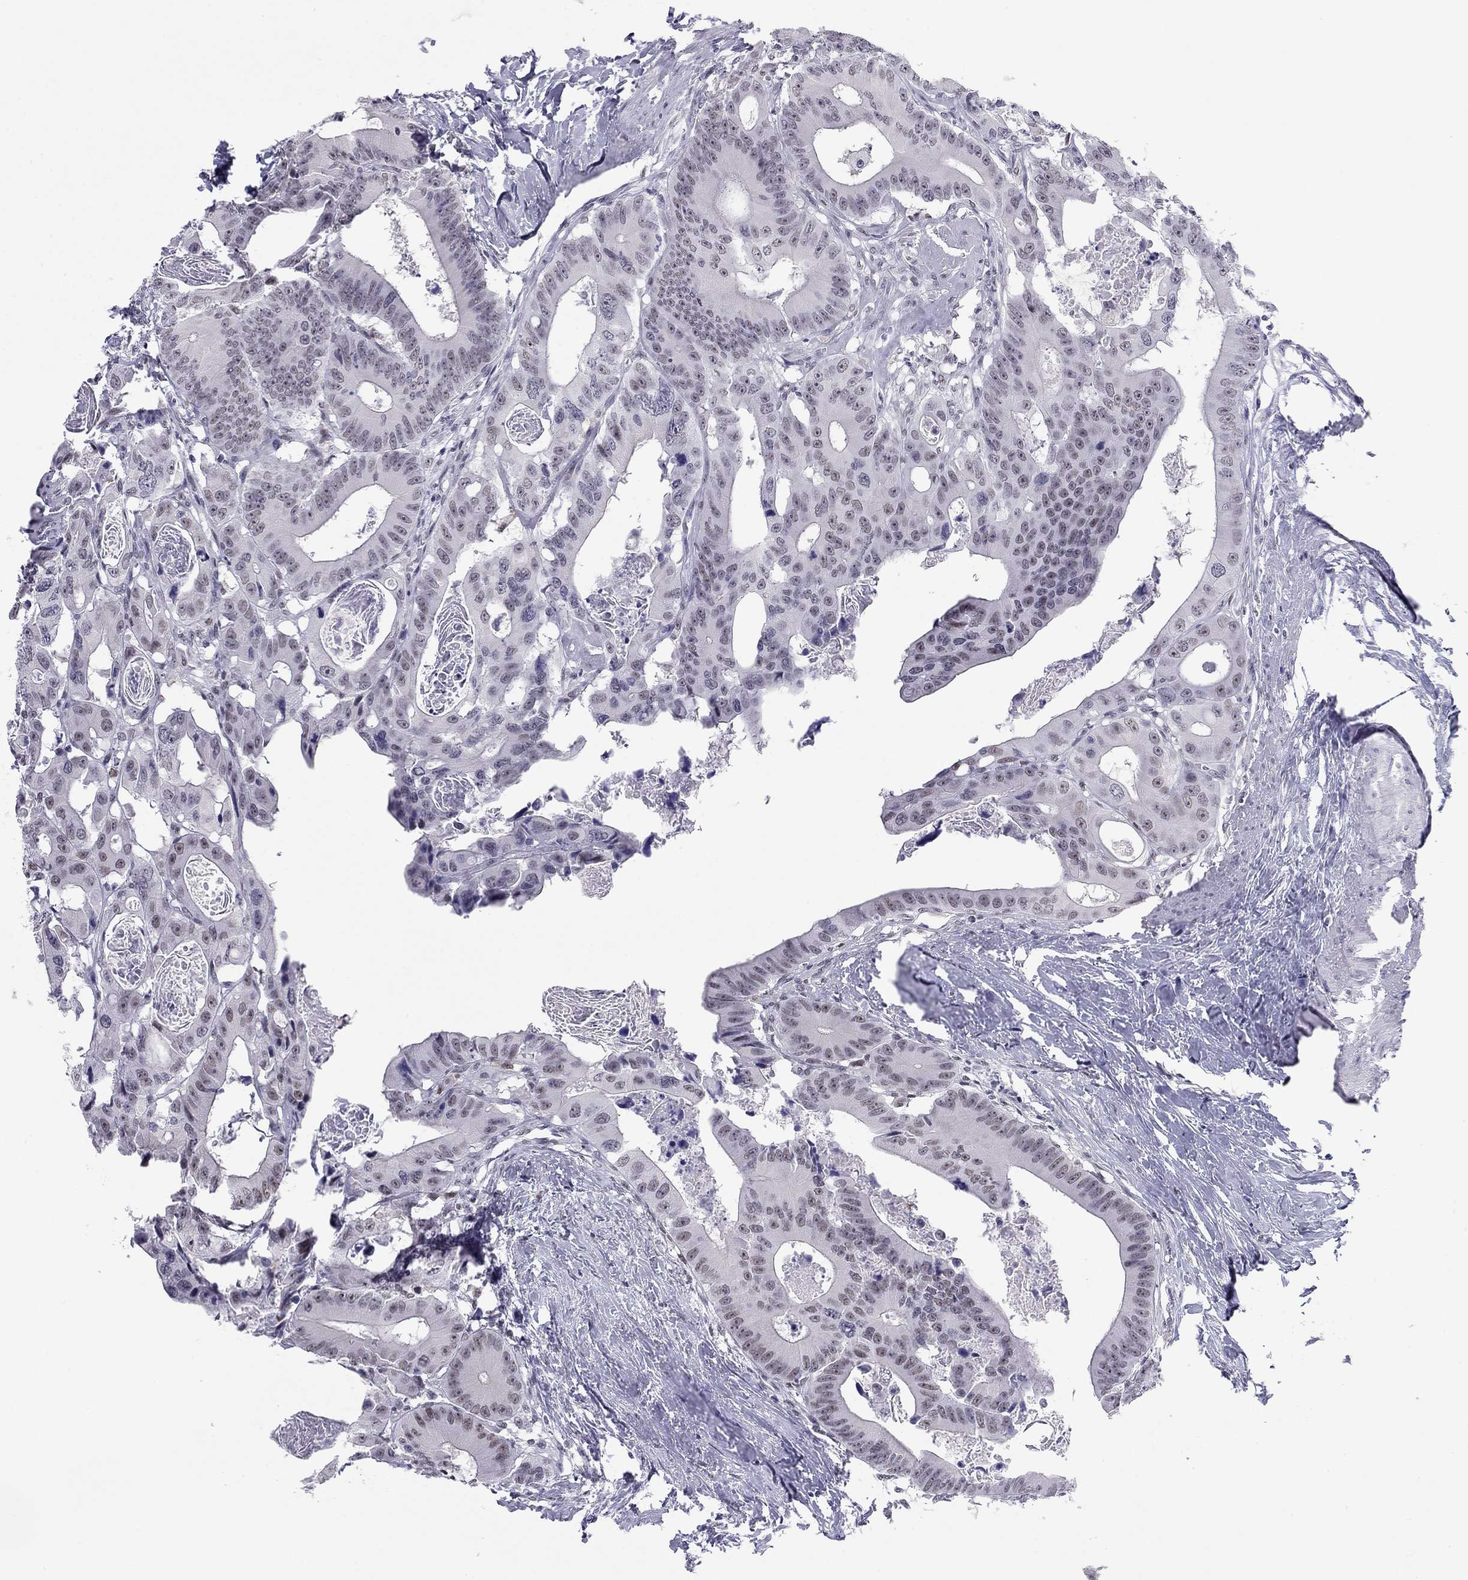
{"staining": {"intensity": "weak", "quantity": "<25%", "location": "nuclear"}, "tissue": "colorectal cancer", "cell_type": "Tumor cells", "image_type": "cancer", "snomed": [{"axis": "morphology", "description": "Adenocarcinoma, NOS"}, {"axis": "topography", "description": "Rectum"}], "caption": "The immunohistochemistry (IHC) image has no significant positivity in tumor cells of colorectal cancer (adenocarcinoma) tissue.", "gene": "DOT1L", "patient": {"sex": "male", "age": 64}}